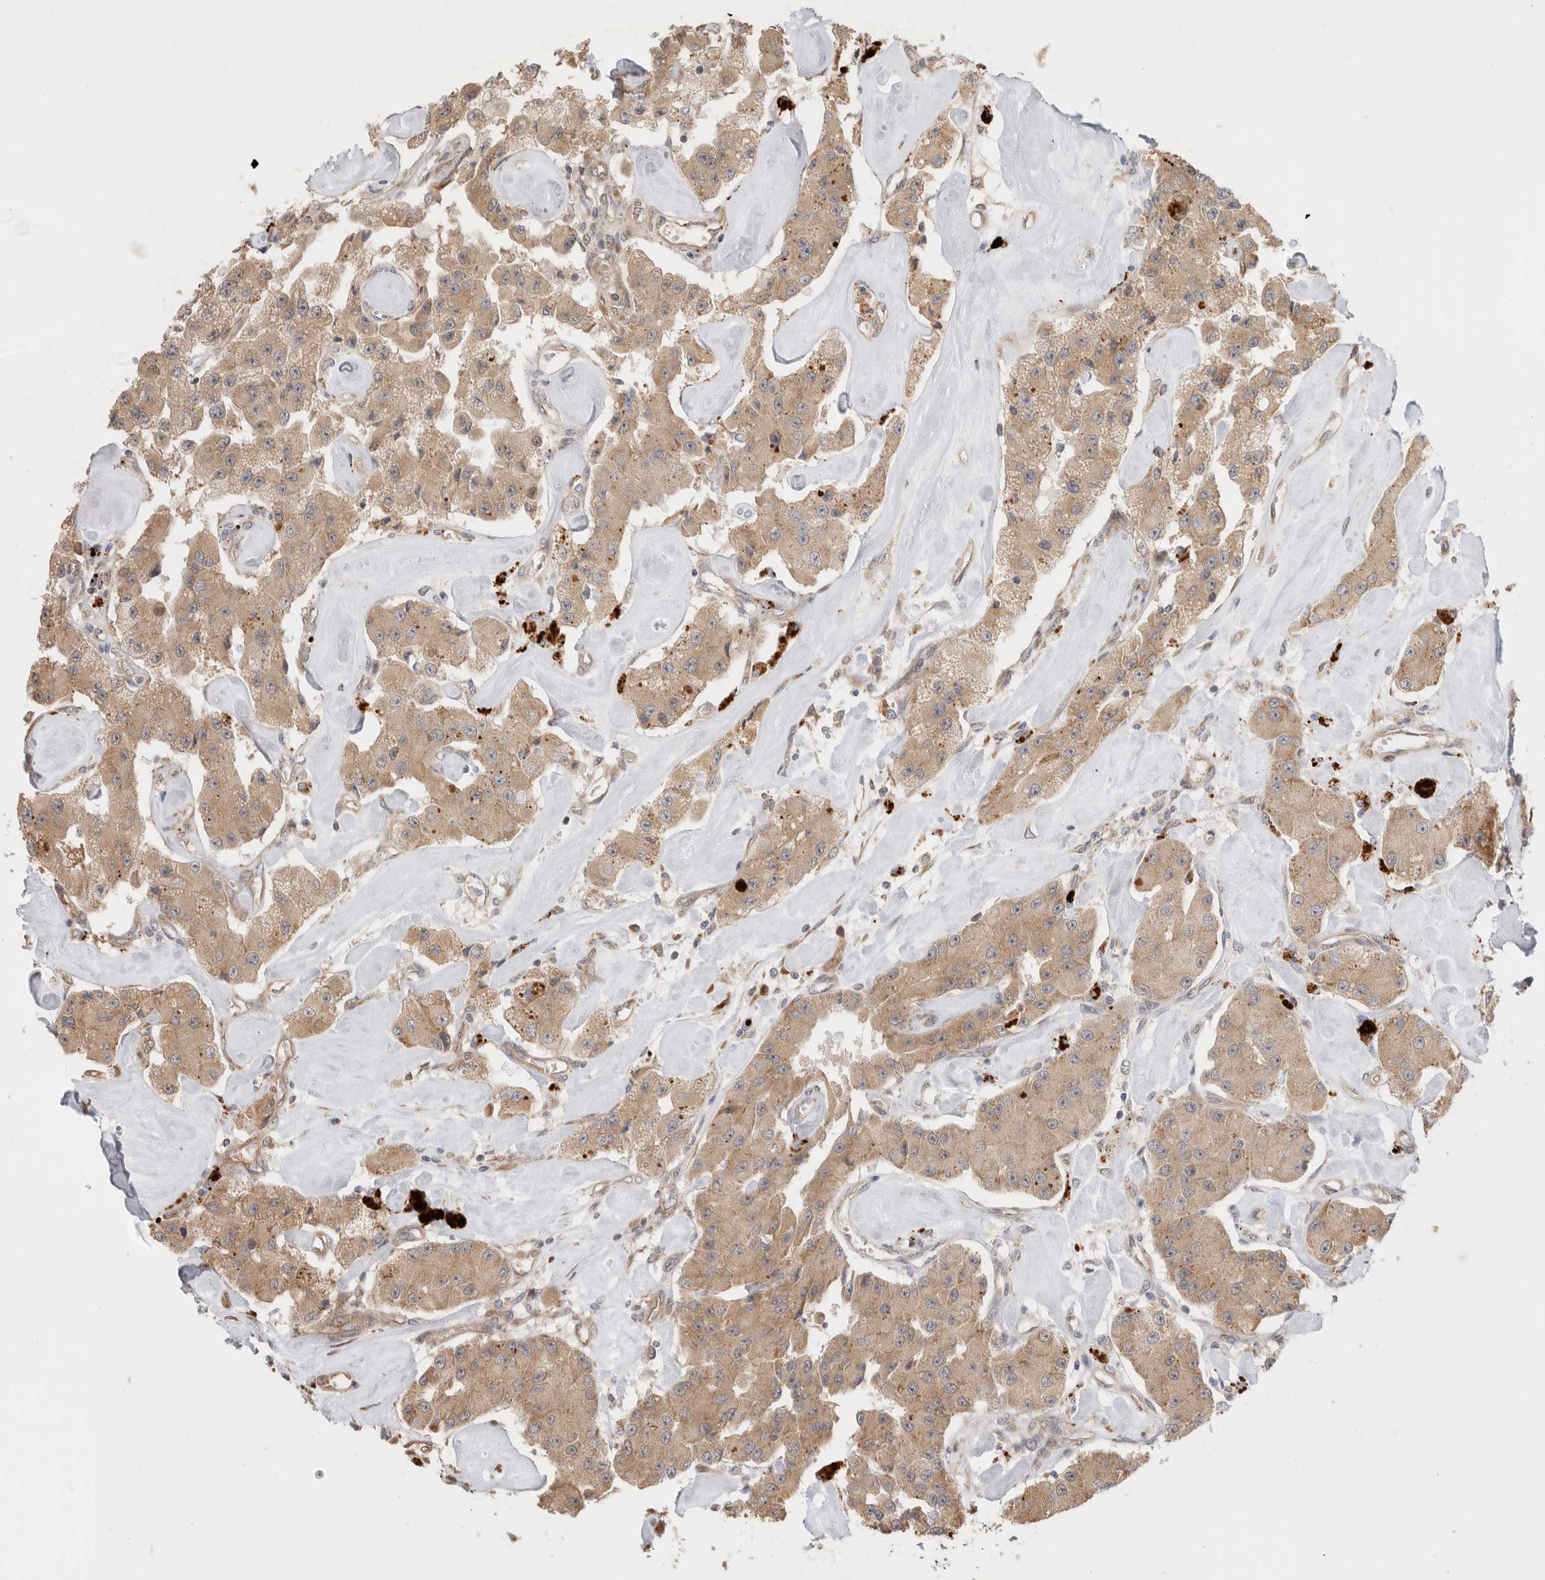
{"staining": {"intensity": "weak", "quantity": ">75%", "location": "cytoplasmic/membranous"}, "tissue": "carcinoid", "cell_type": "Tumor cells", "image_type": "cancer", "snomed": [{"axis": "morphology", "description": "Carcinoid, malignant, NOS"}, {"axis": "topography", "description": "Pancreas"}], "caption": "Immunohistochemistry (IHC) photomicrograph of carcinoid stained for a protein (brown), which shows low levels of weak cytoplasmic/membranous staining in approximately >75% of tumor cells.", "gene": "ACTL9", "patient": {"sex": "male", "age": 41}}